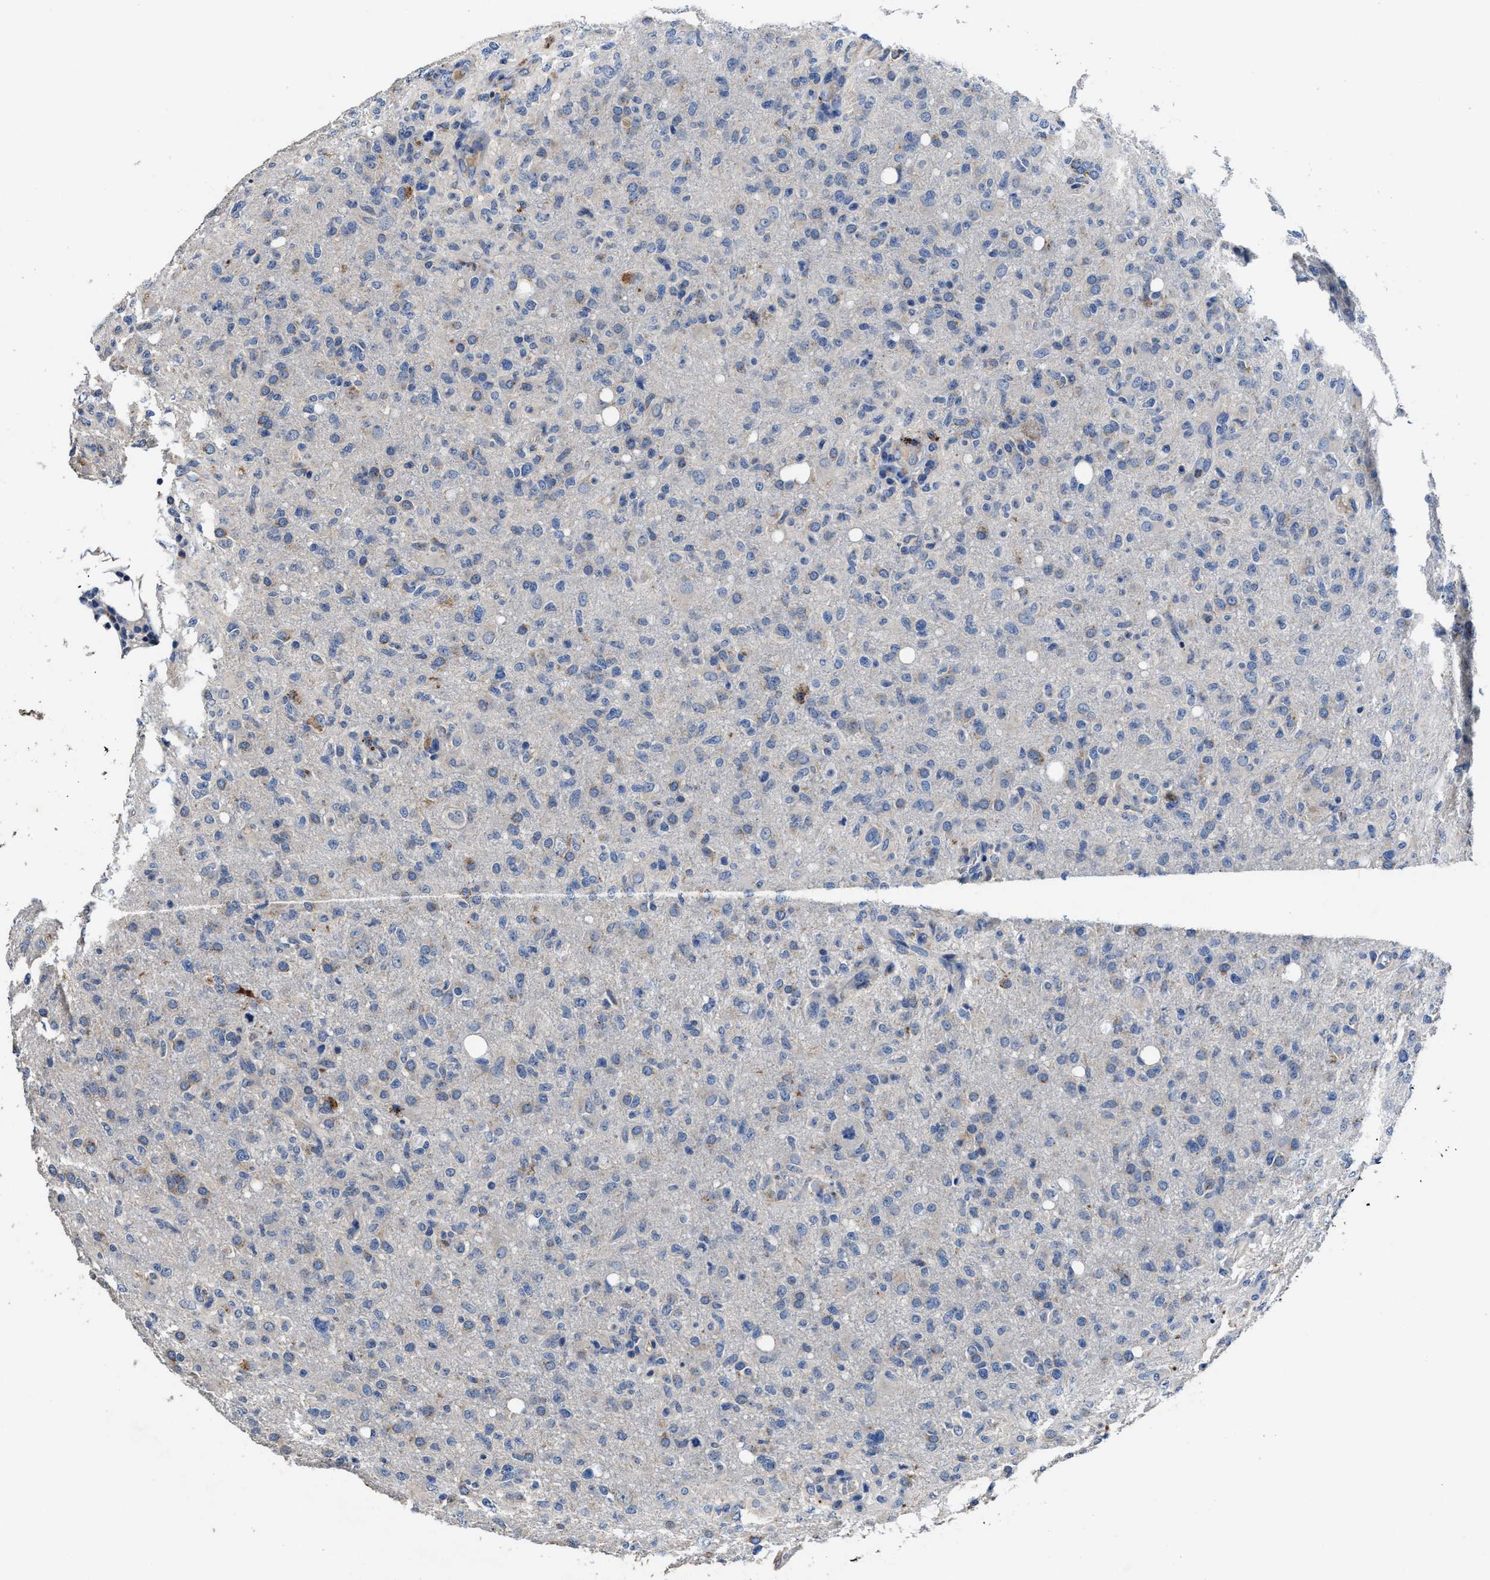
{"staining": {"intensity": "negative", "quantity": "none", "location": "none"}, "tissue": "glioma", "cell_type": "Tumor cells", "image_type": "cancer", "snomed": [{"axis": "morphology", "description": "Glioma, malignant, High grade"}, {"axis": "topography", "description": "Brain"}], "caption": "Tumor cells show no significant staining in malignant high-grade glioma.", "gene": "UBR4", "patient": {"sex": "female", "age": 57}}